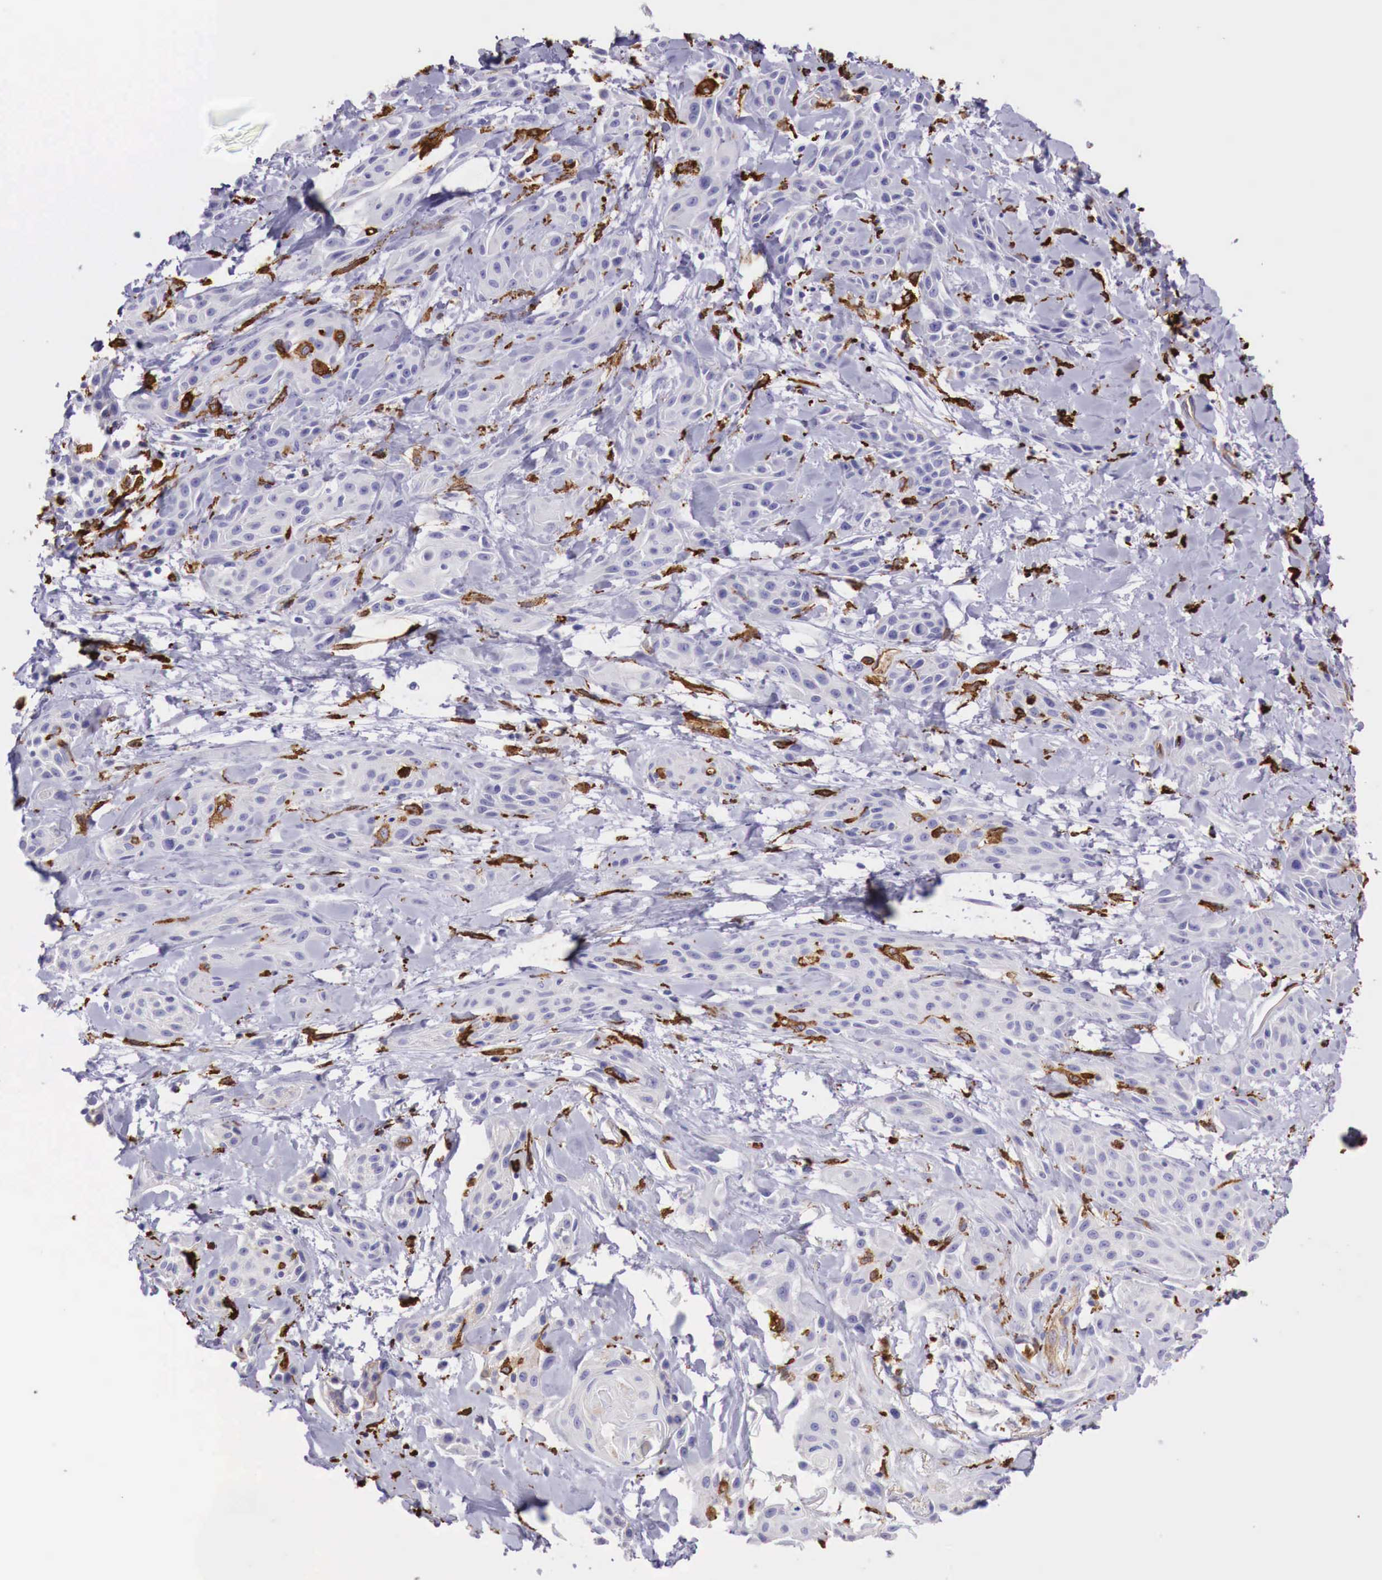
{"staining": {"intensity": "negative", "quantity": "none", "location": "none"}, "tissue": "skin cancer", "cell_type": "Tumor cells", "image_type": "cancer", "snomed": [{"axis": "morphology", "description": "Squamous cell carcinoma, NOS"}, {"axis": "topography", "description": "Skin"}, {"axis": "topography", "description": "Anal"}], "caption": "A high-resolution histopathology image shows immunohistochemistry (IHC) staining of skin squamous cell carcinoma, which exhibits no significant staining in tumor cells.", "gene": "MSR1", "patient": {"sex": "male", "age": 64}}